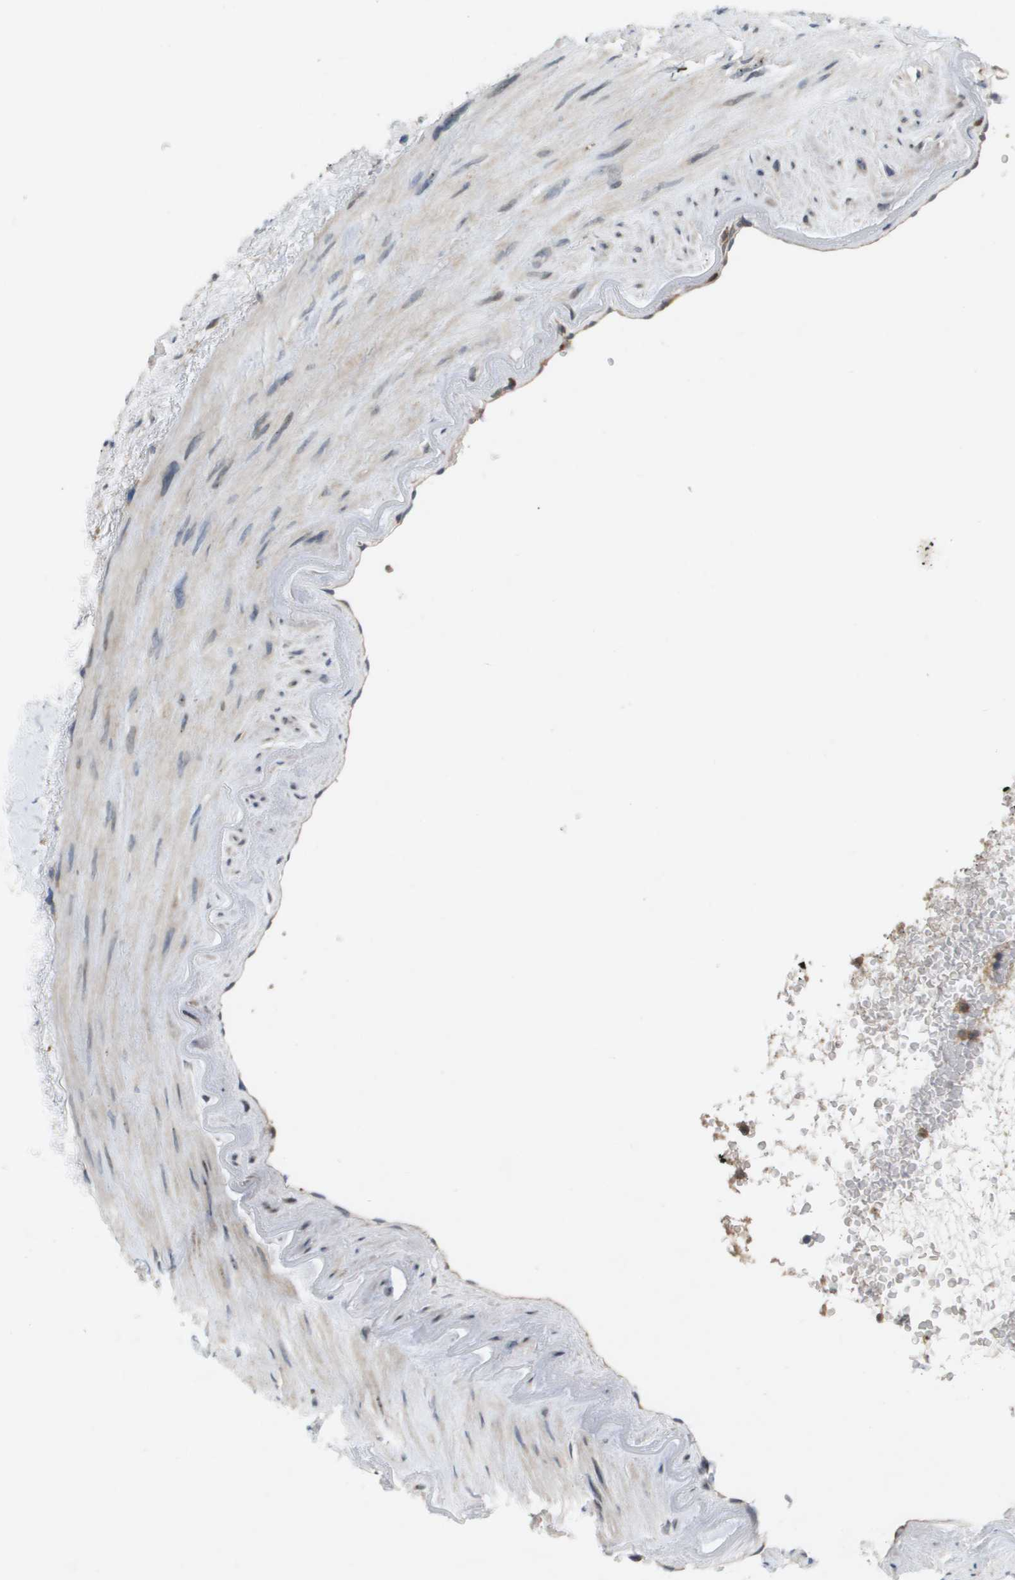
{"staining": {"intensity": "moderate", "quantity": ">75%", "location": "cytoplasmic/membranous,nuclear"}, "tissue": "pancreatic cancer", "cell_type": "Tumor cells", "image_type": "cancer", "snomed": [{"axis": "morphology", "description": "Normal tissue, NOS"}, {"axis": "morphology", "description": "Adenocarcinoma, NOS"}, {"axis": "topography", "description": "Pancreas"}, {"axis": "topography", "description": "Duodenum"}], "caption": "Tumor cells display moderate cytoplasmic/membranous and nuclear expression in approximately >75% of cells in pancreatic cancer.", "gene": "PALD1", "patient": {"sex": "female", "age": 60}}